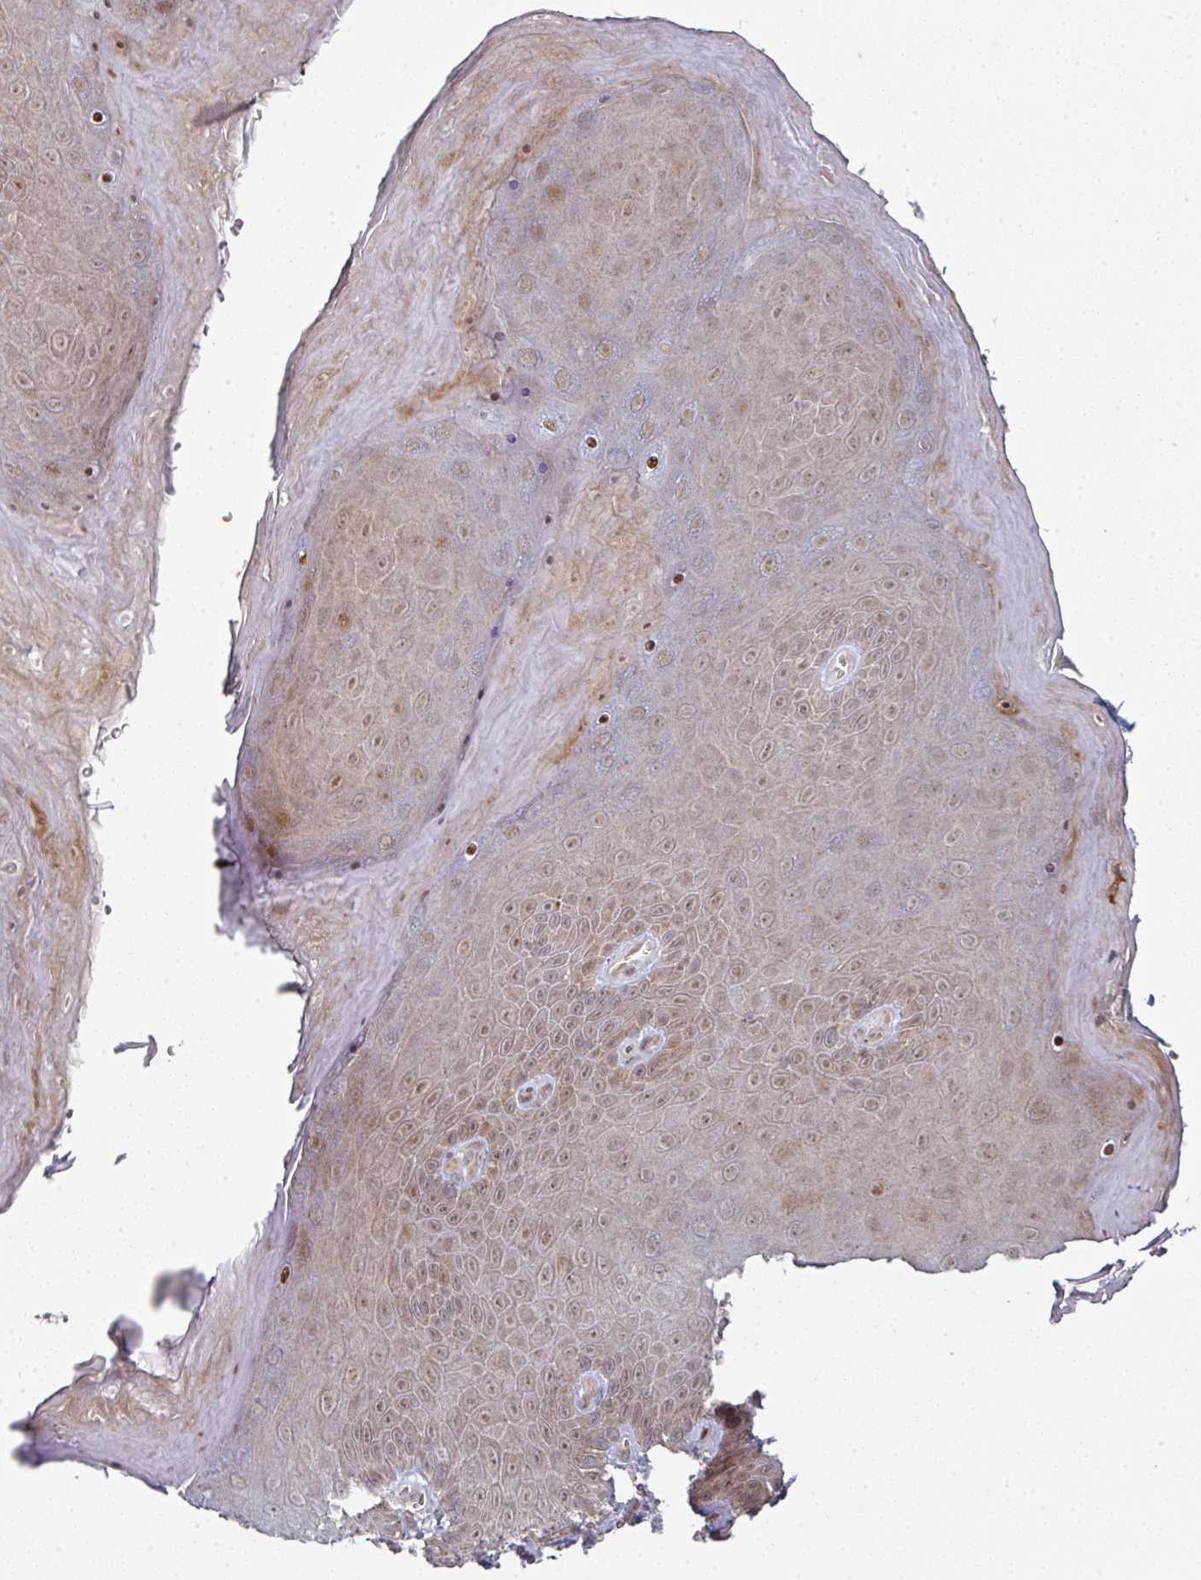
{"staining": {"intensity": "weak", "quantity": ">75%", "location": "nuclear"}, "tissue": "skin", "cell_type": "Epidermal cells", "image_type": "normal", "snomed": [{"axis": "morphology", "description": "Normal tissue, NOS"}, {"axis": "topography", "description": "Anal"}, {"axis": "topography", "description": "Peripheral nerve tissue"}], "caption": "Protein expression by immunohistochemistry displays weak nuclear positivity in approximately >75% of epidermal cells in benign skin.", "gene": "TMCC1", "patient": {"sex": "male", "age": 53}}